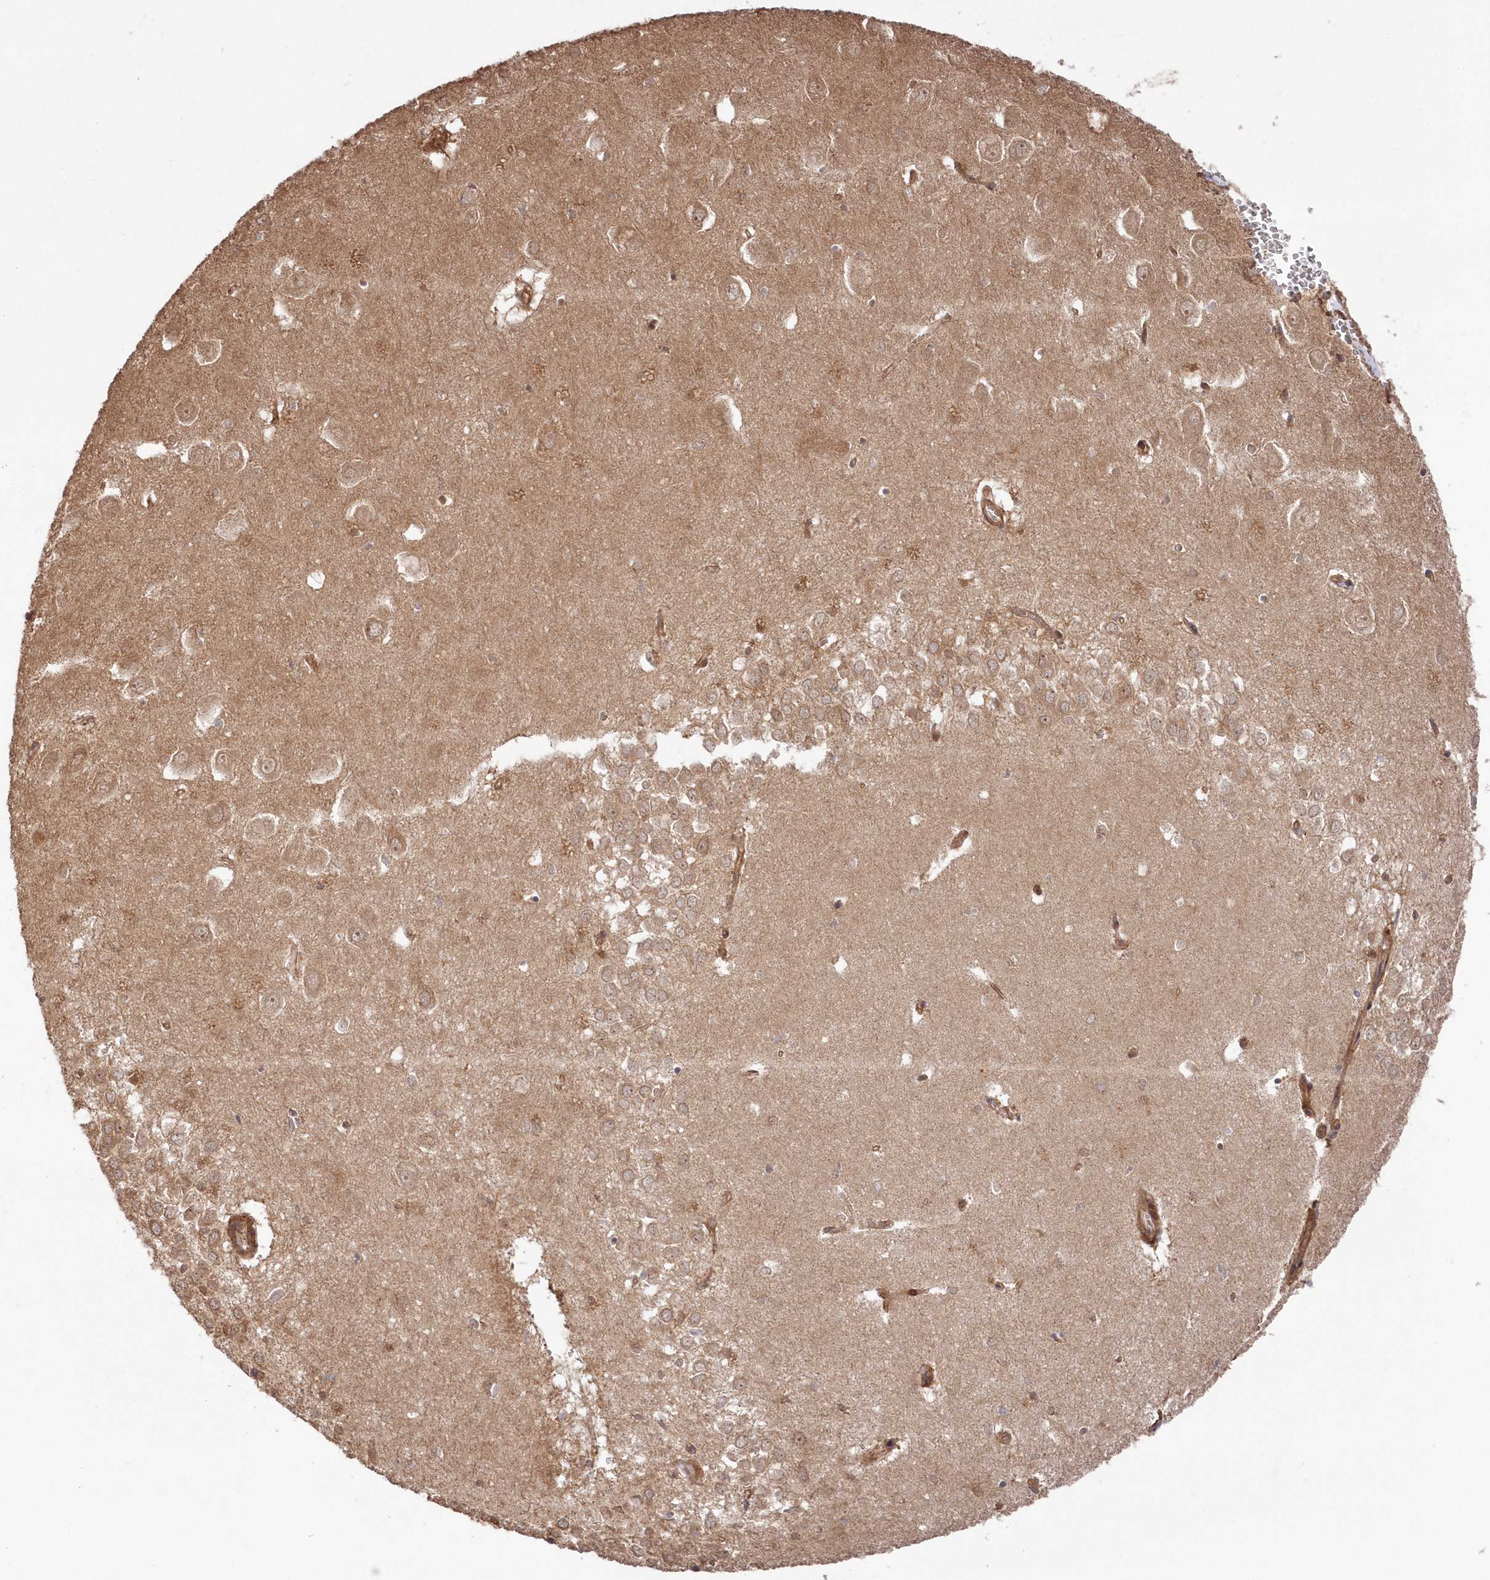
{"staining": {"intensity": "moderate", "quantity": "<25%", "location": "cytoplasmic/membranous"}, "tissue": "hippocampus", "cell_type": "Glial cells", "image_type": "normal", "snomed": [{"axis": "morphology", "description": "Normal tissue, NOS"}, {"axis": "topography", "description": "Hippocampus"}], "caption": "Benign hippocampus reveals moderate cytoplasmic/membranous staining in about <25% of glial cells.", "gene": "TBCA", "patient": {"sex": "female", "age": 64}}